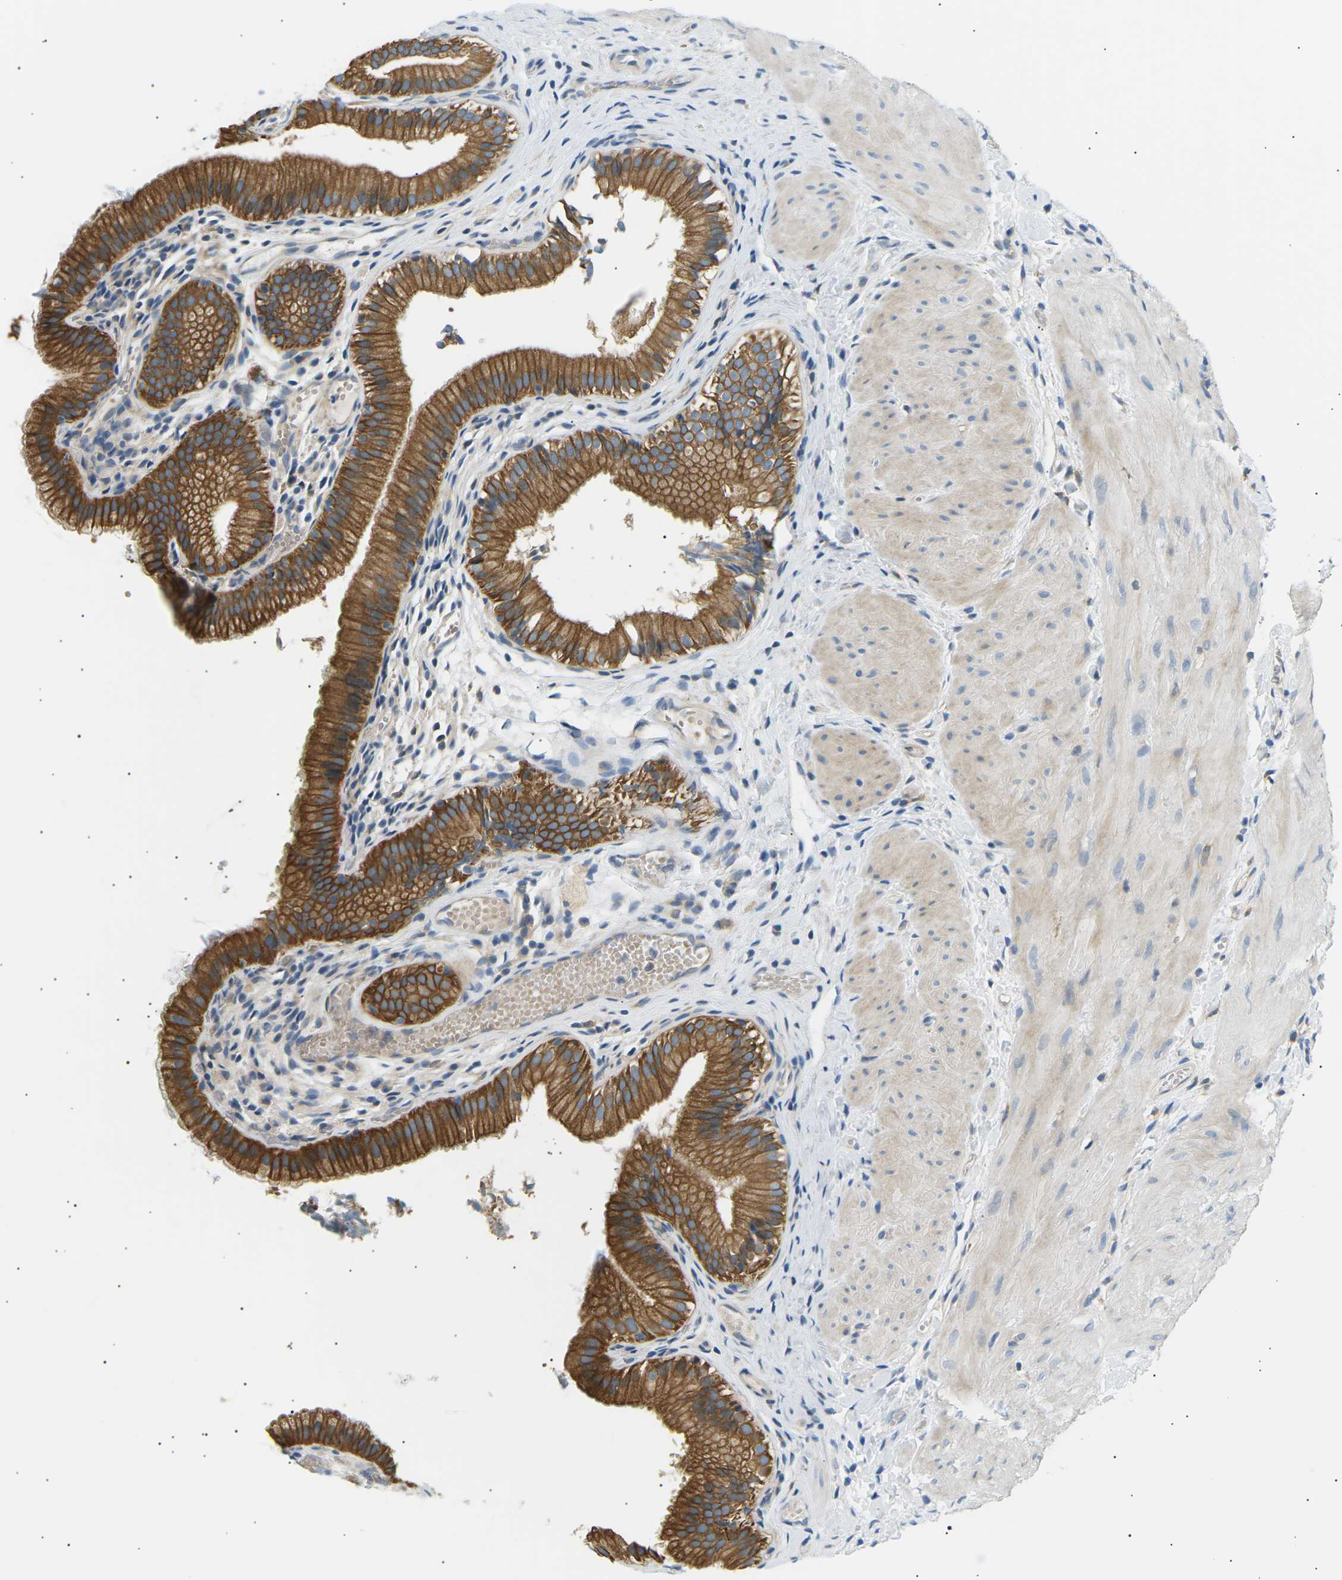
{"staining": {"intensity": "strong", "quantity": ">75%", "location": "cytoplasmic/membranous"}, "tissue": "gallbladder", "cell_type": "Glandular cells", "image_type": "normal", "snomed": [{"axis": "morphology", "description": "Normal tissue, NOS"}, {"axis": "topography", "description": "Gallbladder"}], "caption": "Immunohistochemistry (IHC) histopathology image of benign gallbladder stained for a protein (brown), which demonstrates high levels of strong cytoplasmic/membranous expression in about >75% of glandular cells.", "gene": "TBC1D8", "patient": {"sex": "female", "age": 26}}